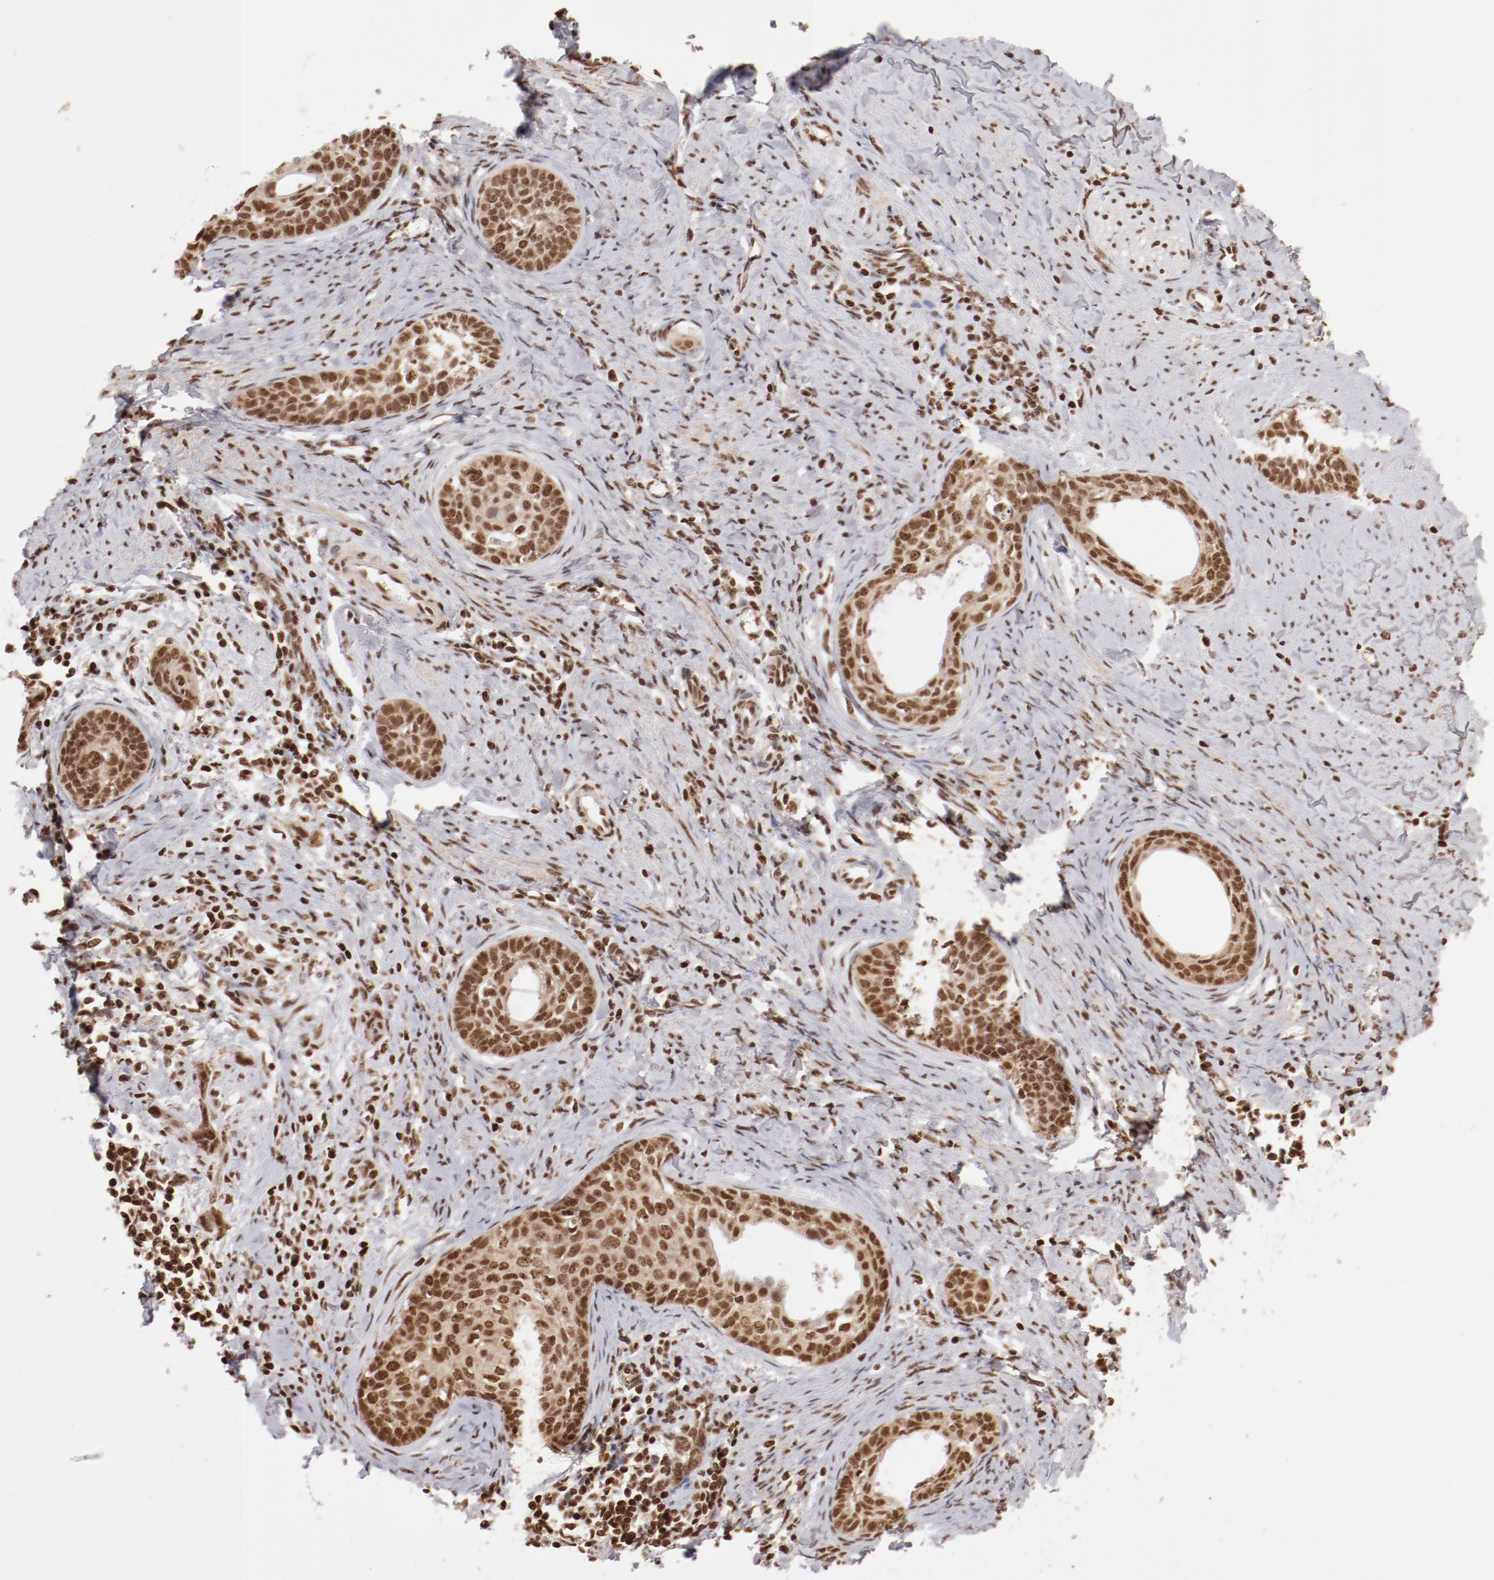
{"staining": {"intensity": "moderate", "quantity": ">75%", "location": "nuclear"}, "tissue": "cervical cancer", "cell_type": "Tumor cells", "image_type": "cancer", "snomed": [{"axis": "morphology", "description": "Squamous cell carcinoma, NOS"}, {"axis": "topography", "description": "Cervix"}], "caption": "Immunohistochemical staining of cervical cancer demonstrates medium levels of moderate nuclear staining in about >75% of tumor cells.", "gene": "ABL2", "patient": {"sex": "female", "age": 33}}